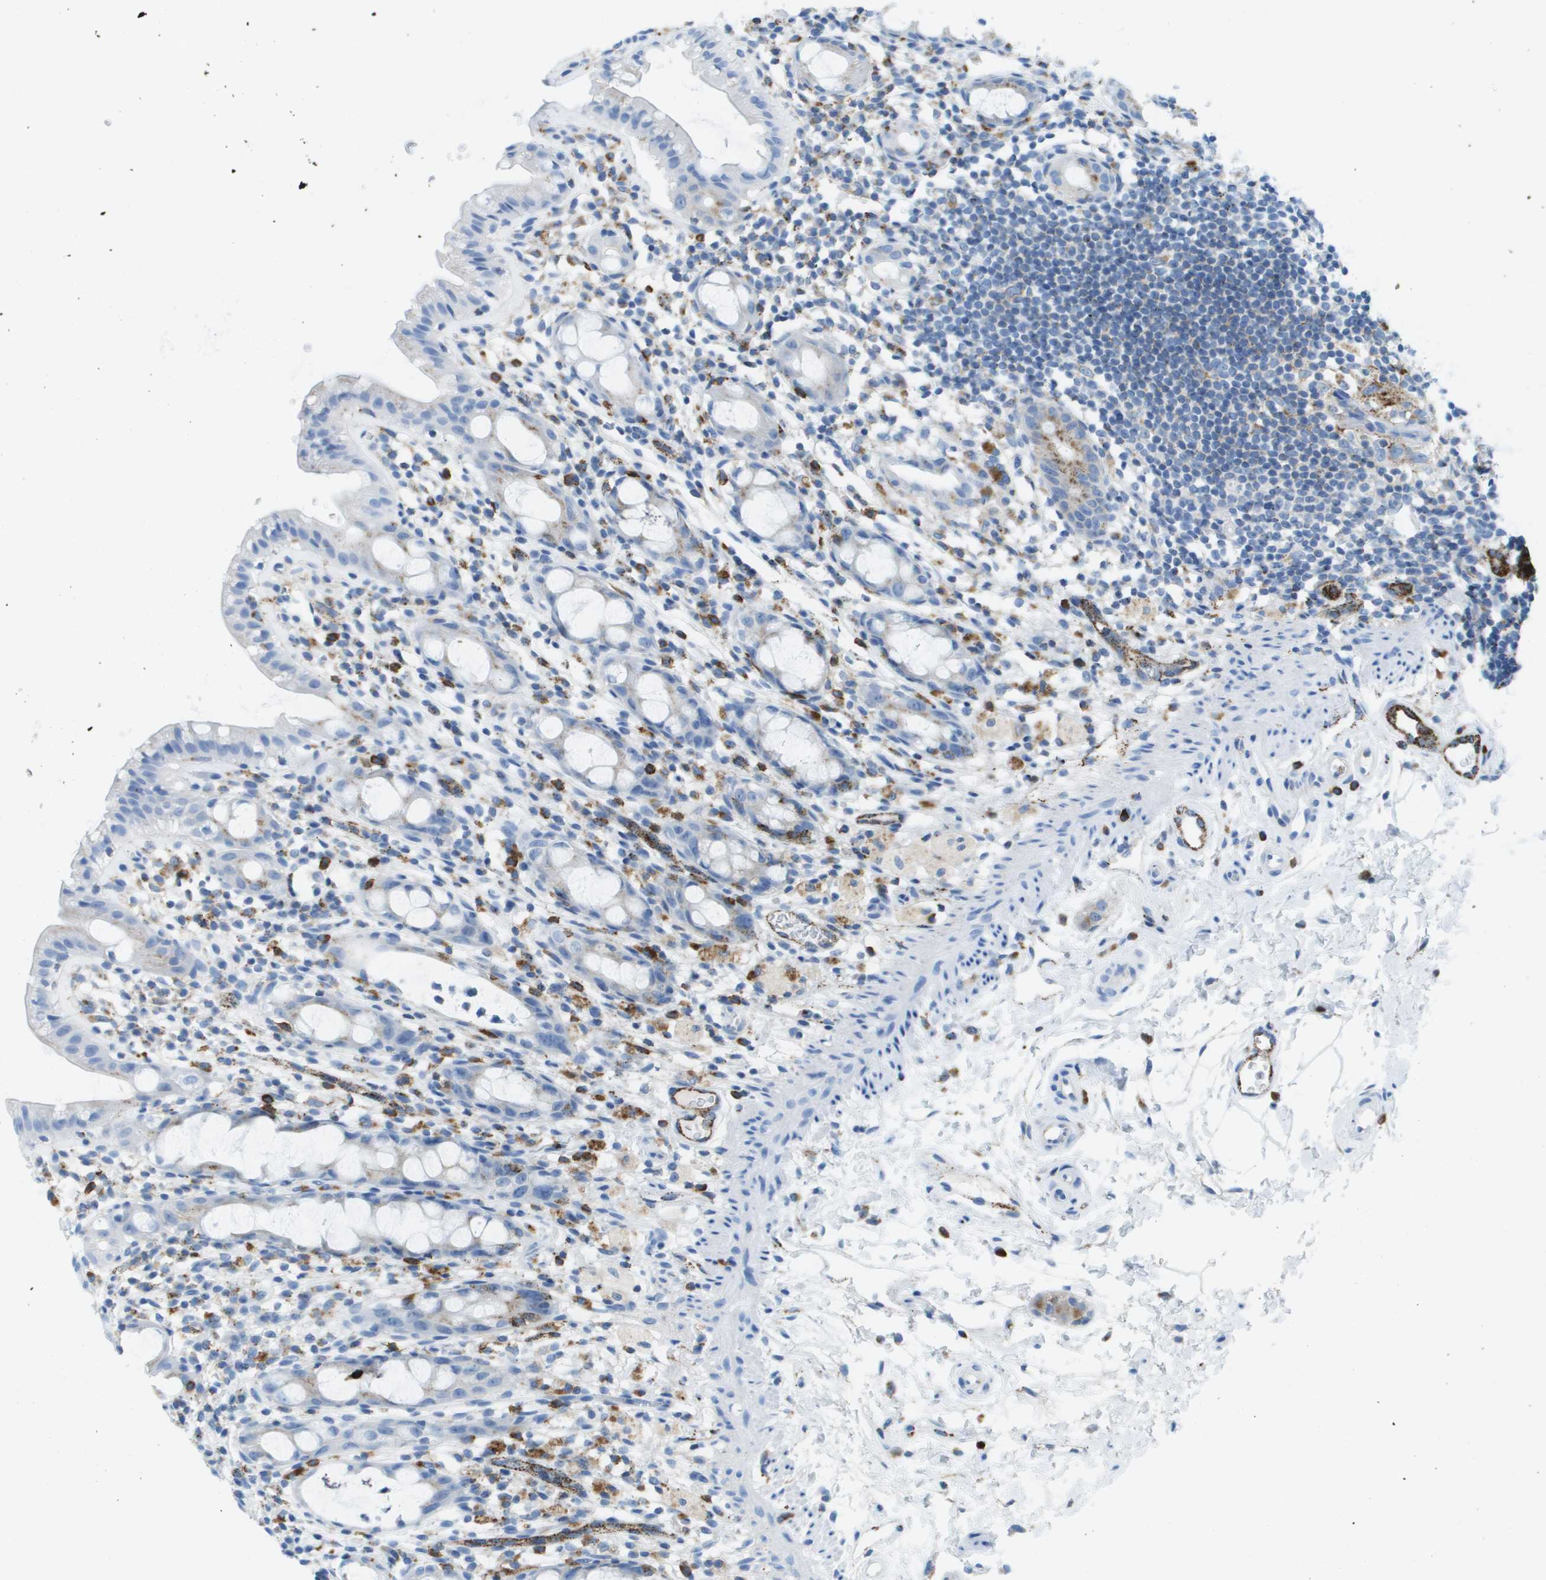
{"staining": {"intensity": "negative", "quantity": "none", "location": "none"}, "tissue": "rectum", "cell_type": "Glandular cells", "image_type": "normal", "snomed": [{"axis": "morphology", "description": "Normal tissue, NOS"}, {"axis": "topography", "description": "Rectum"}], "caption": "High power microscopy photomicrograph of an immunohistochemistry image of normal rectum, revealing no significant staining in glandular cells.", "gene": "PRCP", "patient": {"sex": "male", "age": 44}}